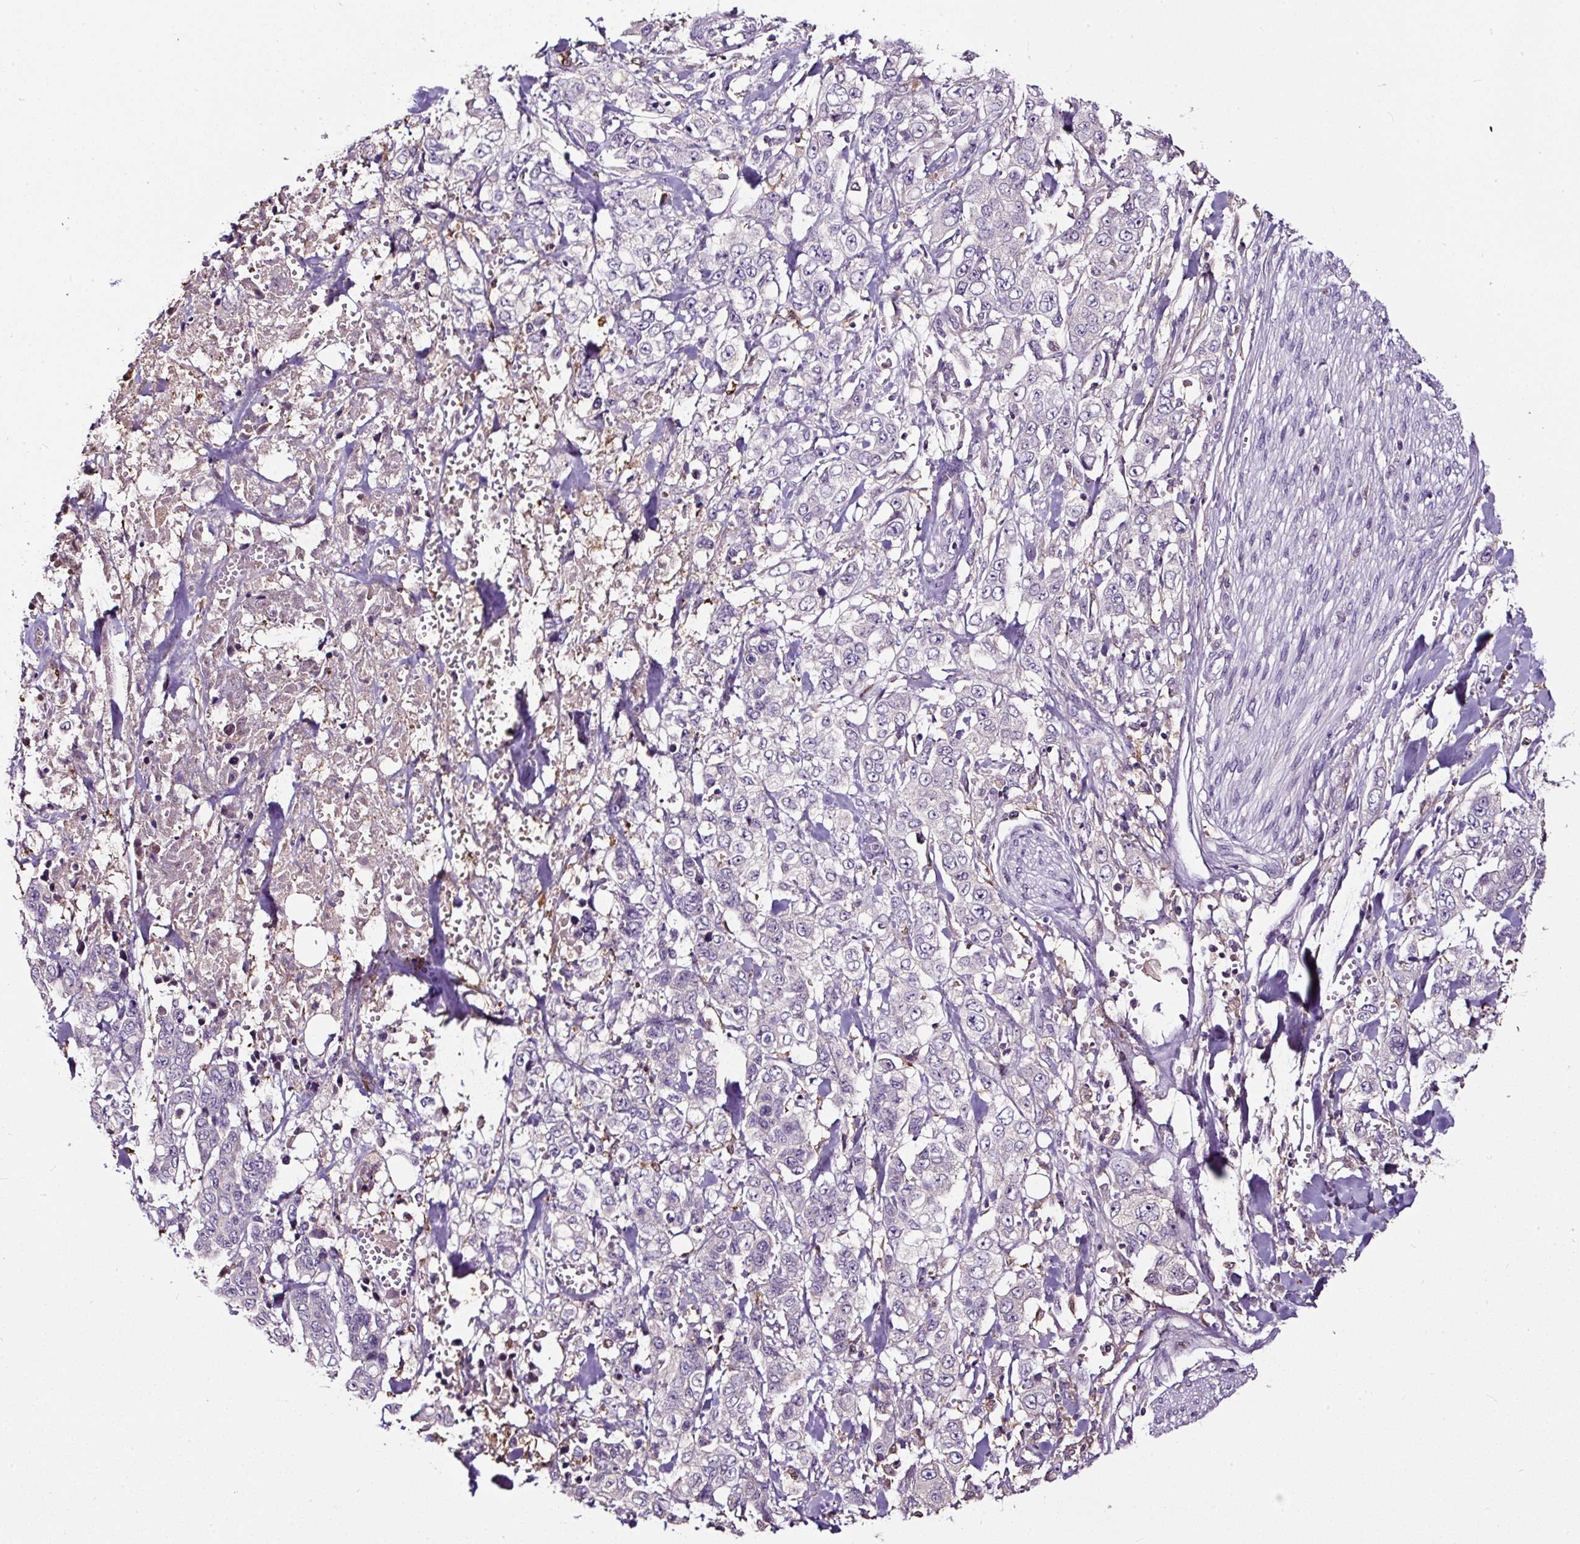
{"staining": {"intensity": "negative", "quantity": "none", "location": "none"}, "tissue": "stomach cancer", "cell_type": "Tumor cells", "image_type": "cancer", "snomed": [{"axis": "morphology", "description": "Adenocarcinoma, NOS"}, {"axis": "topography", "description": "Stomach, upper"}], "caption": "The micrograph shows no staining of tumor cells in stomach cancer. (DAB (3,3'-diaminobenzidine) IHC, high magnification).", "gene": "LRRC24", "patient": {"sex": "male", "age": 62}}